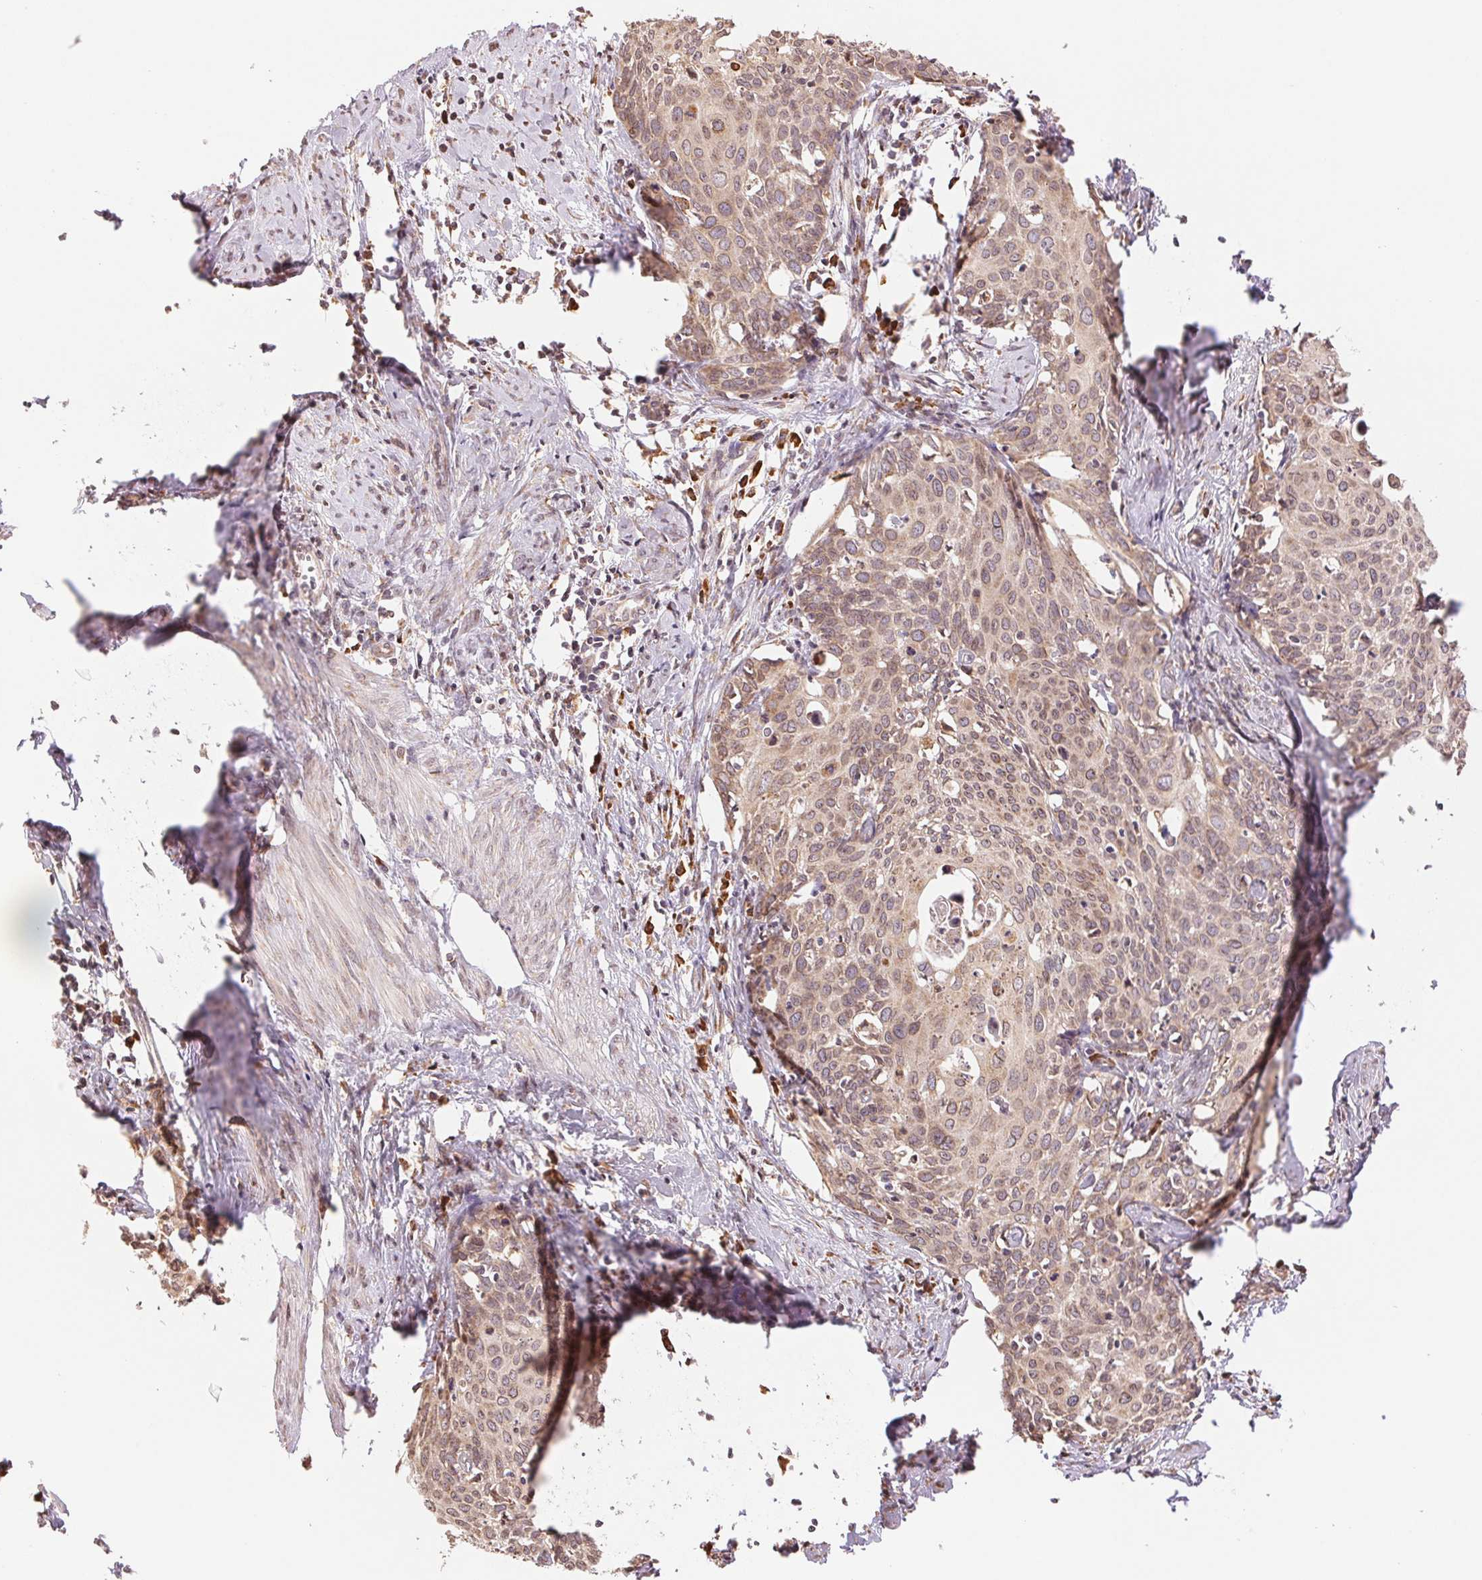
{"staining": {"intensity": "weak", "quantity": ">75%", "location": "cytoplasmic/membranous"}, "tissue": "cervical cancer", "cell_type": "Tumor cells", "image_type": "cancer", "snomed": [{"axis": "morphology", "description": "Squamous cell carcinoma, NOS"}, {"axis": "topography", "description": "Cervix"}], "caption": "Immunohistochemistry image of human cervical cancer stained for a protein (brown), which demonstrates low levels of weak cytoplasmic/membranous staining in about >75% of tumor cells.", "gene": "RPN1", "patient": {"sex": "female", "age": 62}}